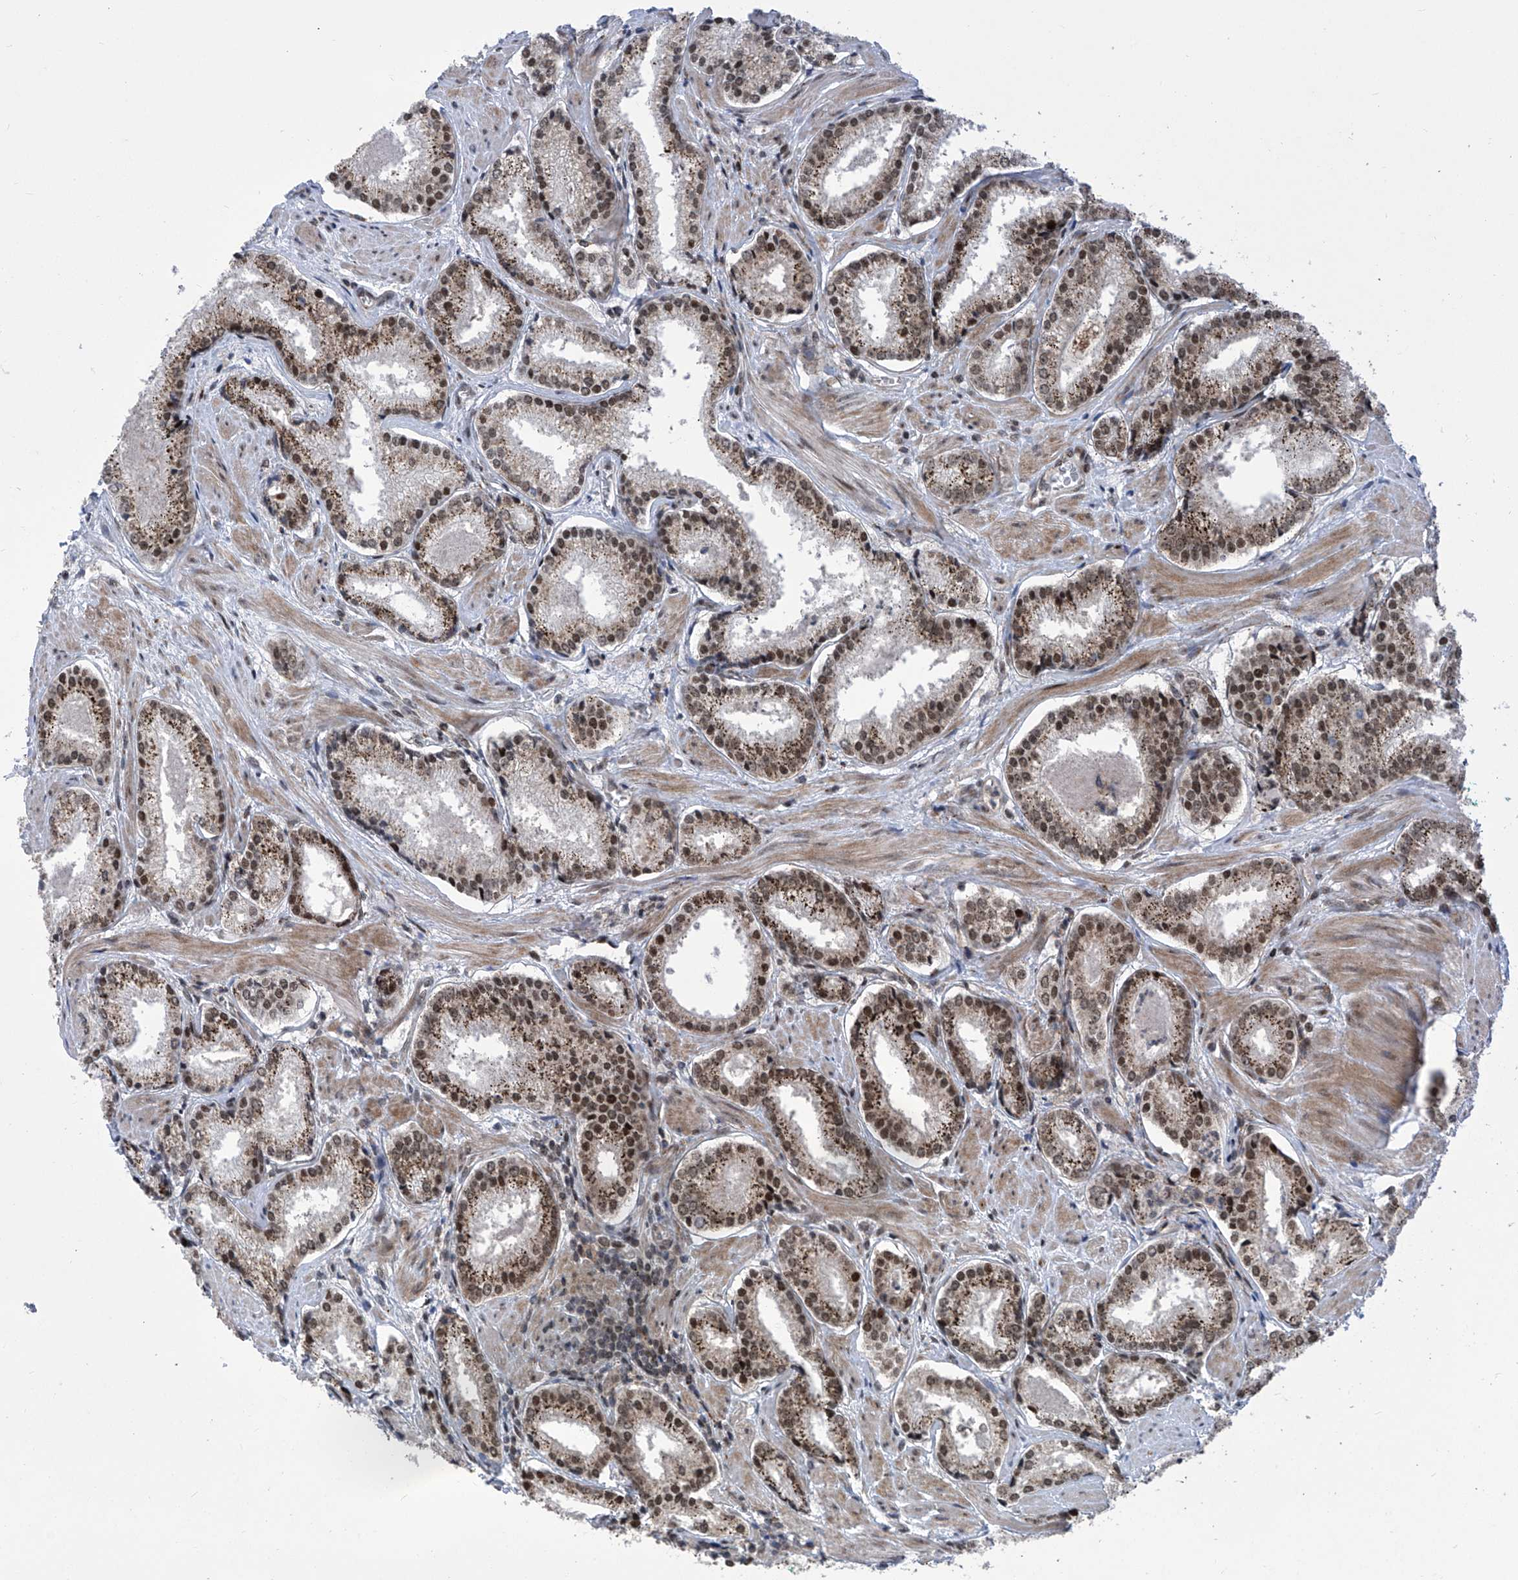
{"staining": {"intensity": "moderate", "quantity": ">75%", "location": "cytoplasmic/membranous,nuclear"}, "tissue": "prostate cancer", "cell_type": "Tumor cells", "image_type": "cancer", "snomed": [{"axis": "morphology", "description": "Adenocarcinoma, Low grade"}, {"axis": "topography", "description": "Prostate"}], "caption": "The image demonstrates a brown stain indicating the presence of a protein in the cytoplasmic/membranous and nuclear of tumor cells in prostate cancer. (Stains: DAB in brown, nuclei in blue, Microscopy: brightfield microscopy at high magnification).", "gene": "CEP290", "patient": {"sex": "male", "age": 54}}